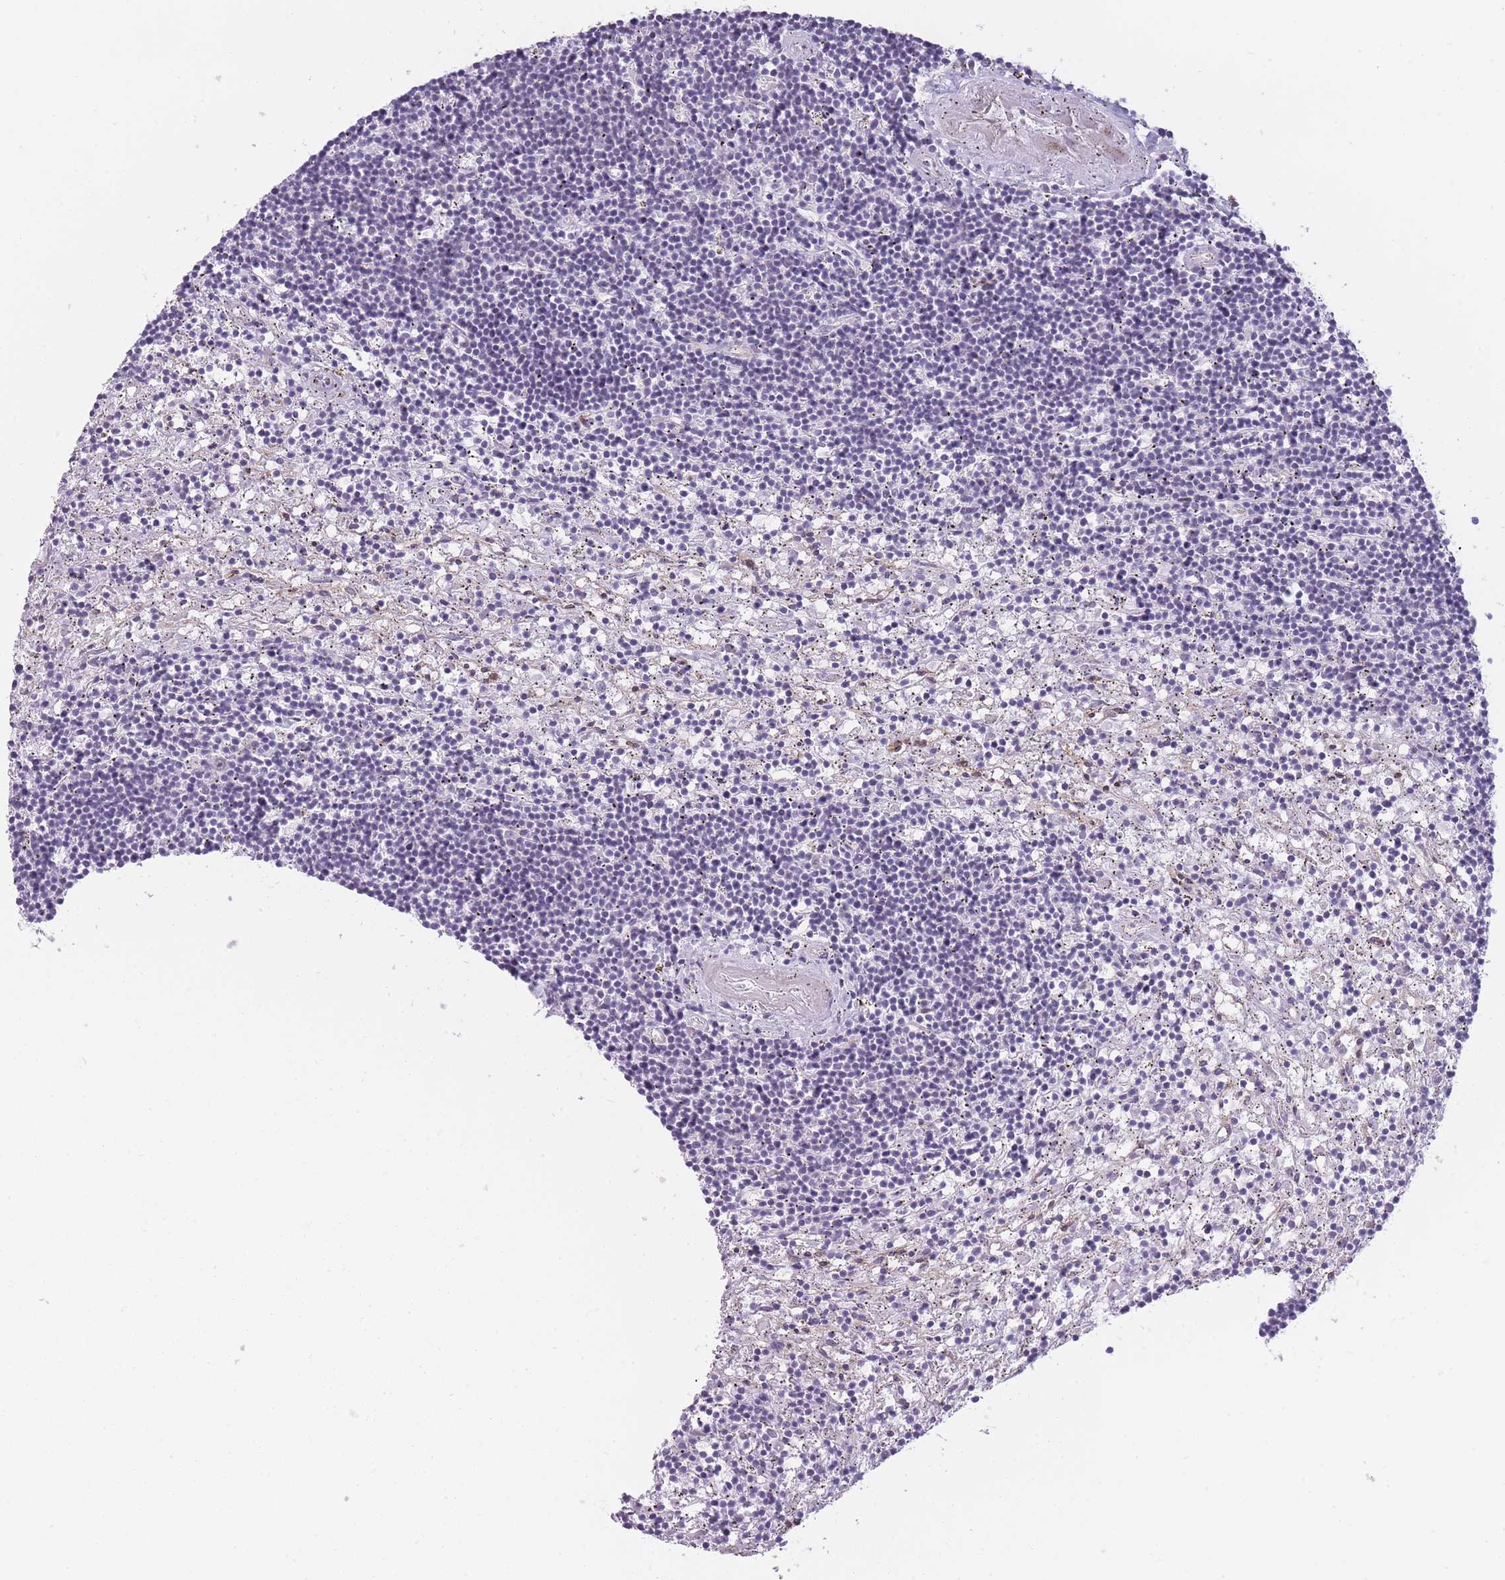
{"staining": {"intensity": "negative", "quantity": "none", "location": "none"}, "tissue": "lymphoma", "cell_type": "Tumor cells", "image_type": "cancer", "snomed": [{"axis": "morphology", "description": "Malignant lymphoma, non-Hodgkin's type, Low grade"}, {"axis": "topography", "description": "Spleen"}], "caption": "Tumor cells show no significant protein expression in lymphoma.", "gene": "OR6B3", "patient": {"sex": "male", "age": 76}}